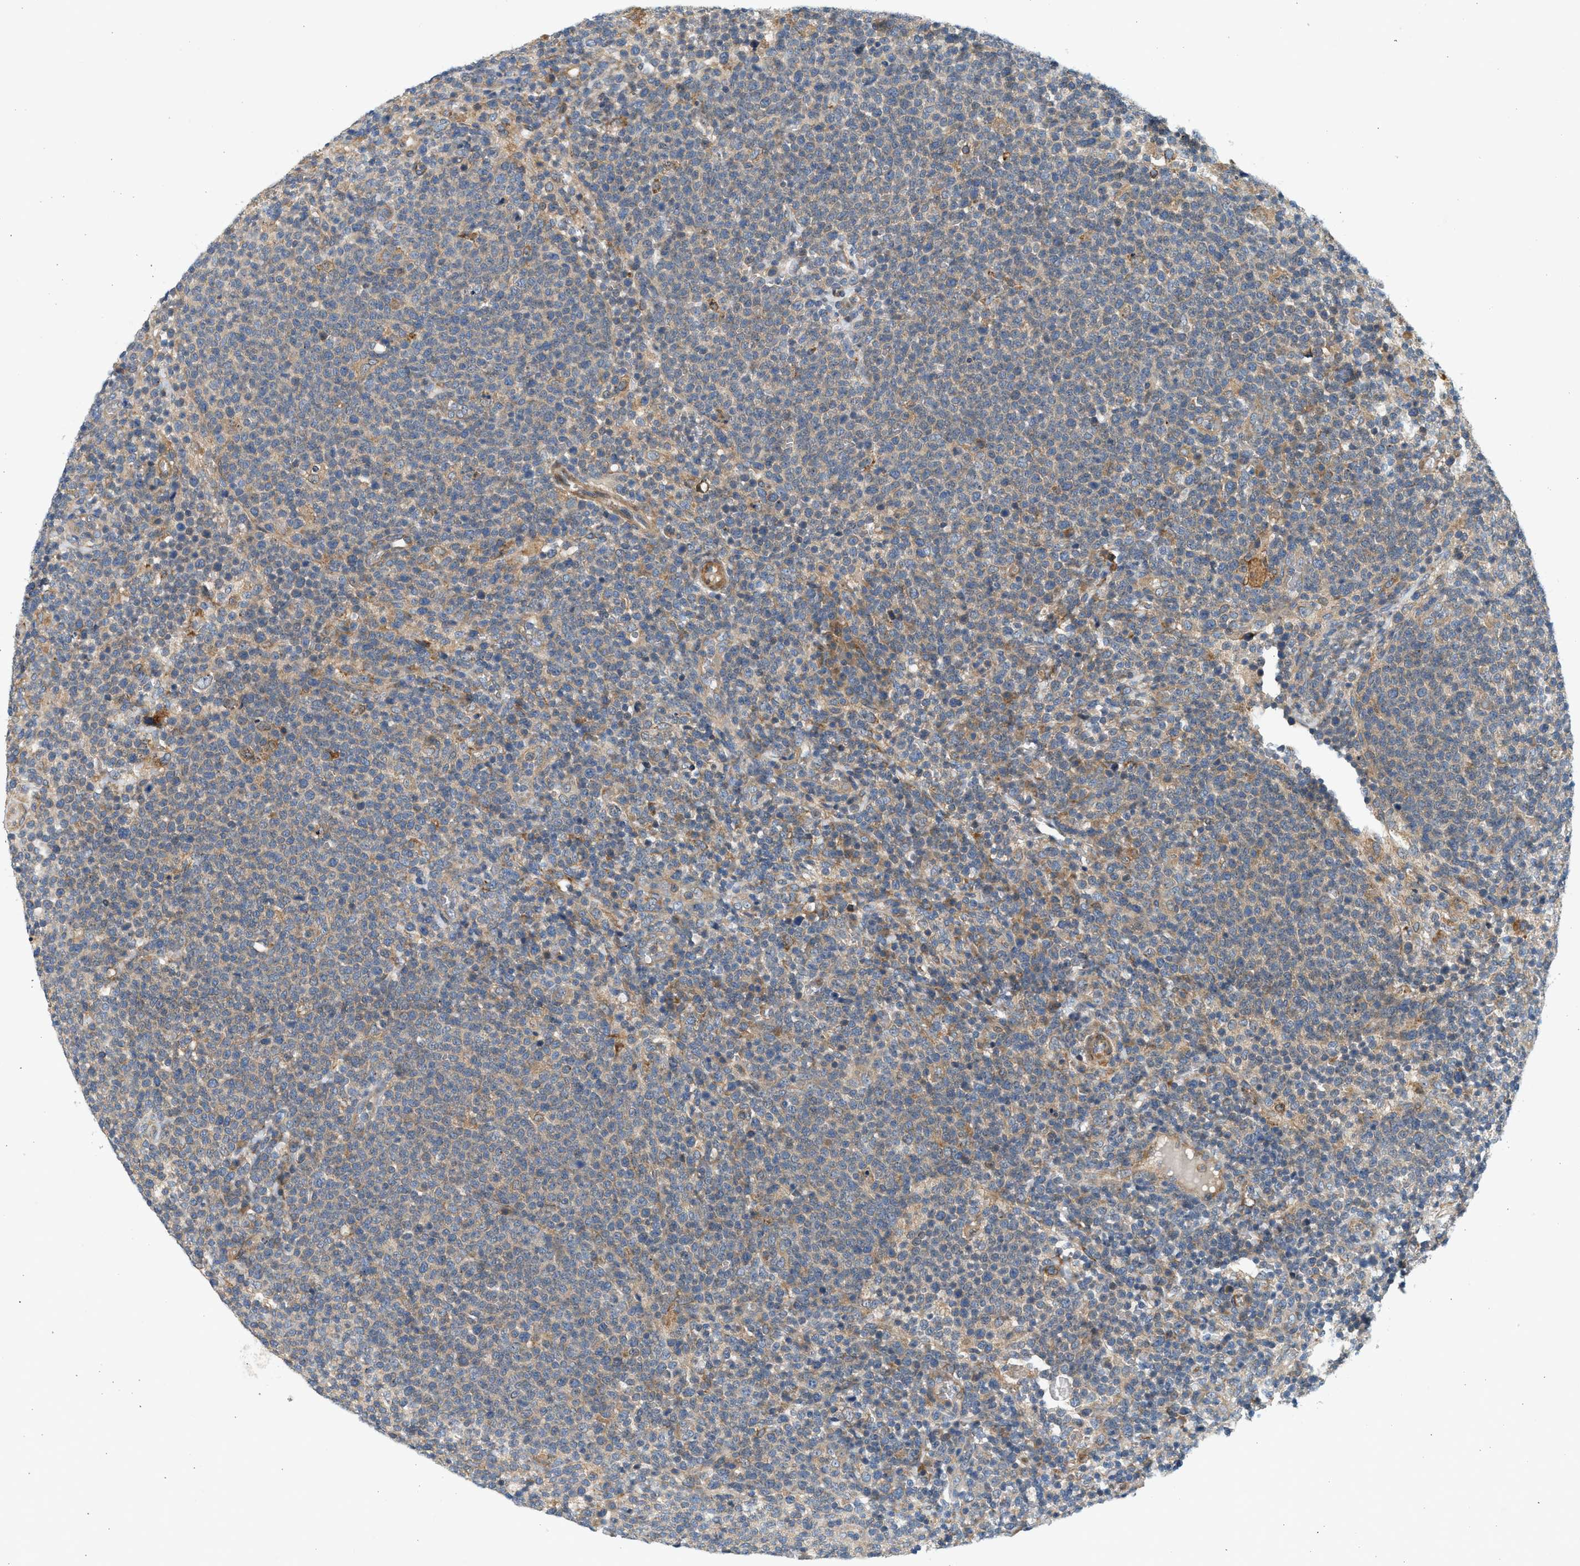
{"staining": {"intensity": "weak", "quantity": "25%-75%", "location": "cytoplasmic/membranous"}, "tissue": "lymphoma", "cell_type": "Tumor cells", "image_type": "cancer", "snomed": [{"axis": "morphology", "description": "Malignant lymphoma, non-Hodgkin's type, High grade"}, {"axis": "topography", "description": "Lymph node"}], "caption": "Immunohistochemical staining of high-grade malignant lymphoma, non-Hodgkin's type reveals weak cytoplasmic/membranous protein positivity in approximately 25%-75% of tumor cells. (DAB IHC, brown staining for protein, blue staining for nuclei).", "gene": "KDELR2", "patient": {"sex": "male", "age": 61}}